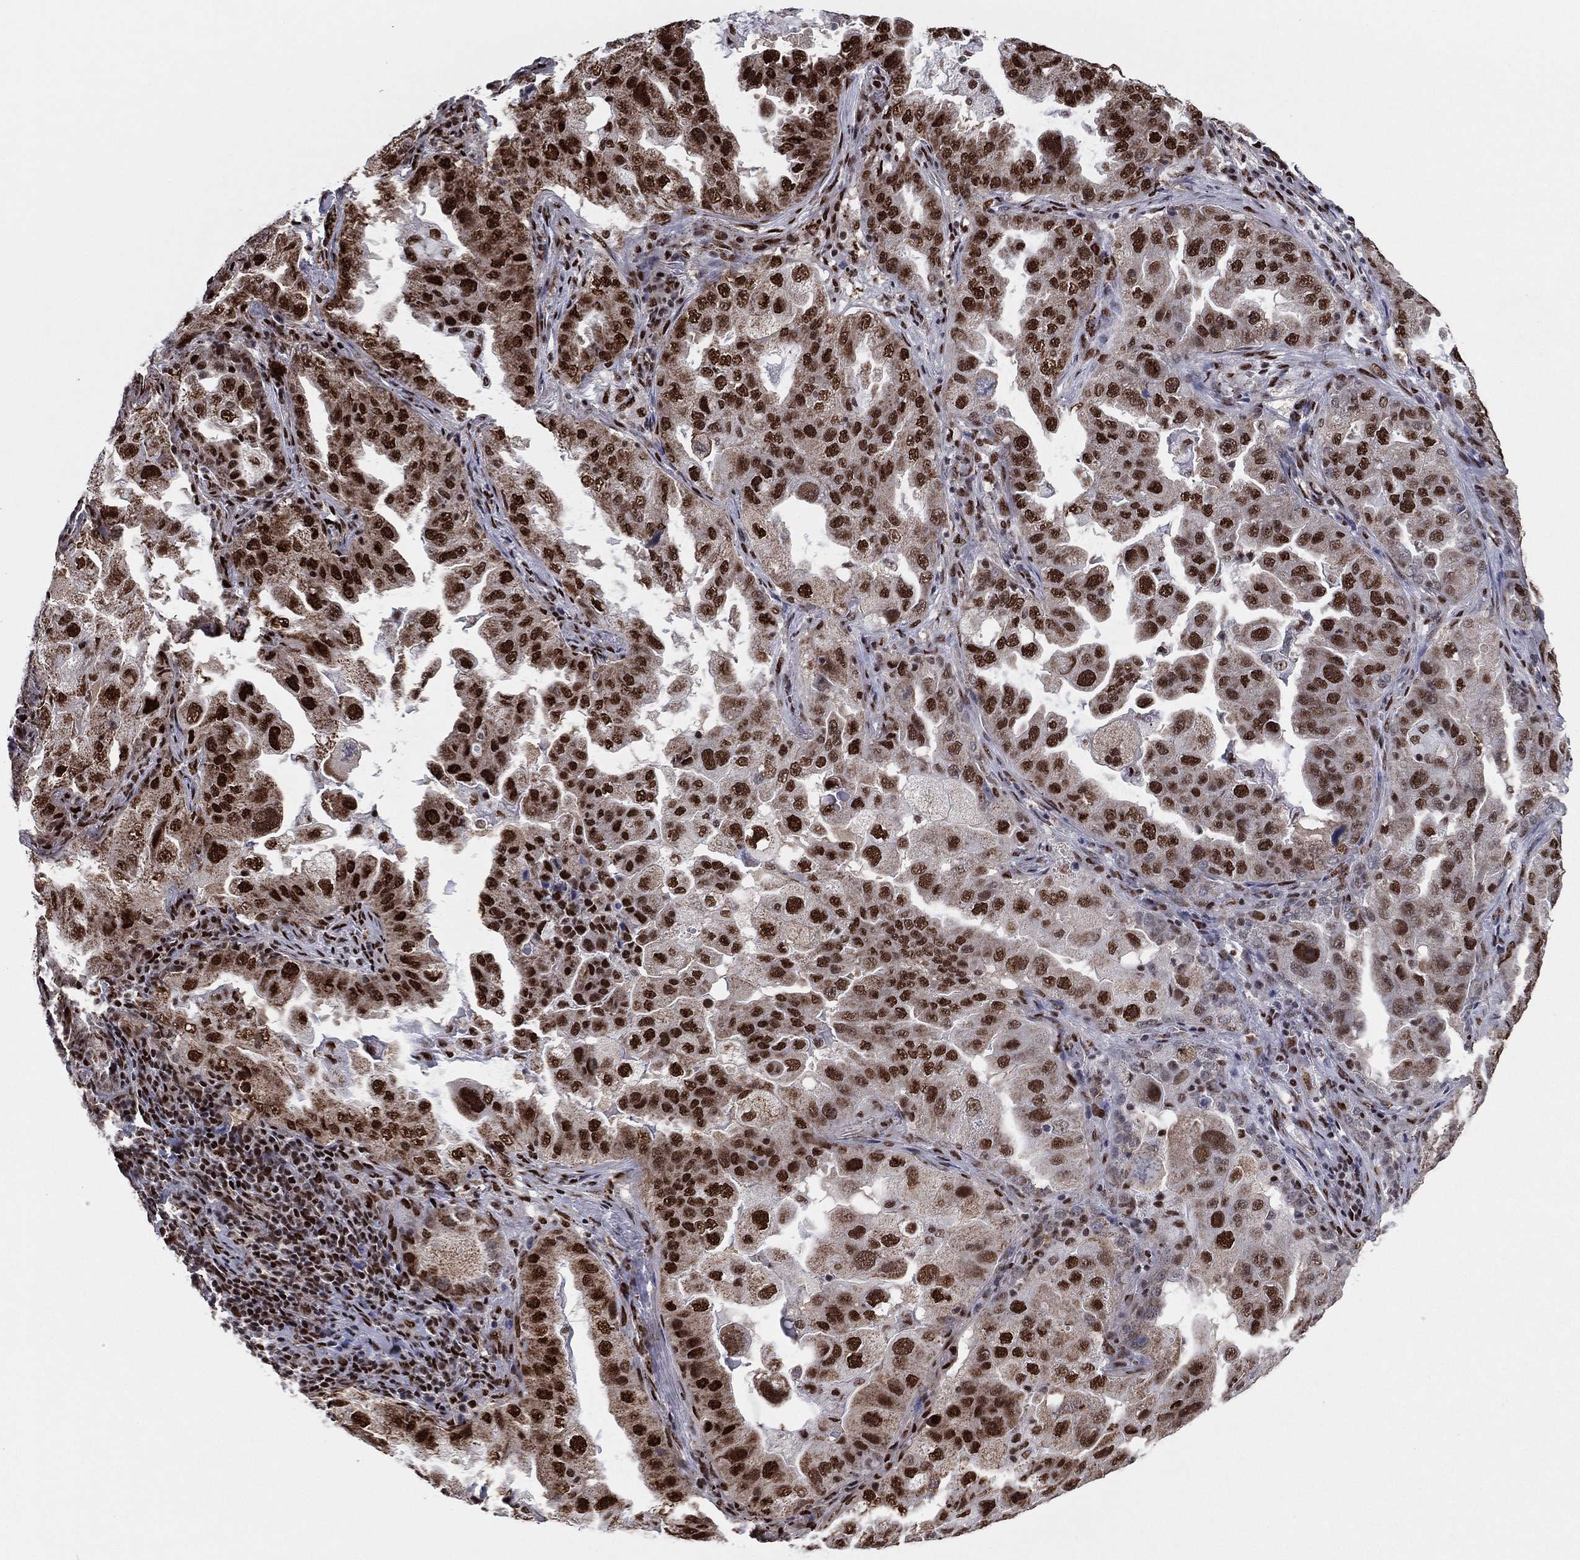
{"staining": {"intensity": "strong", "quantity": ">75%", "location": "nuclear"}, "tissue": "lung cancer", "cell_type": "Tumor cells", "image_type": "cancer", "snomed": [{"axis": "morphology", "description": "Adenocarcinoma, NOS"}, {"axis": "topography", "description": "Lung"}], "caption": "Protein analysis of lung cancer tissue demonstrates strong nuclear staining in about >75% of tumor cells.", "gene": "TP53BP1", "patient": {"sex": "female", "age": 61}}